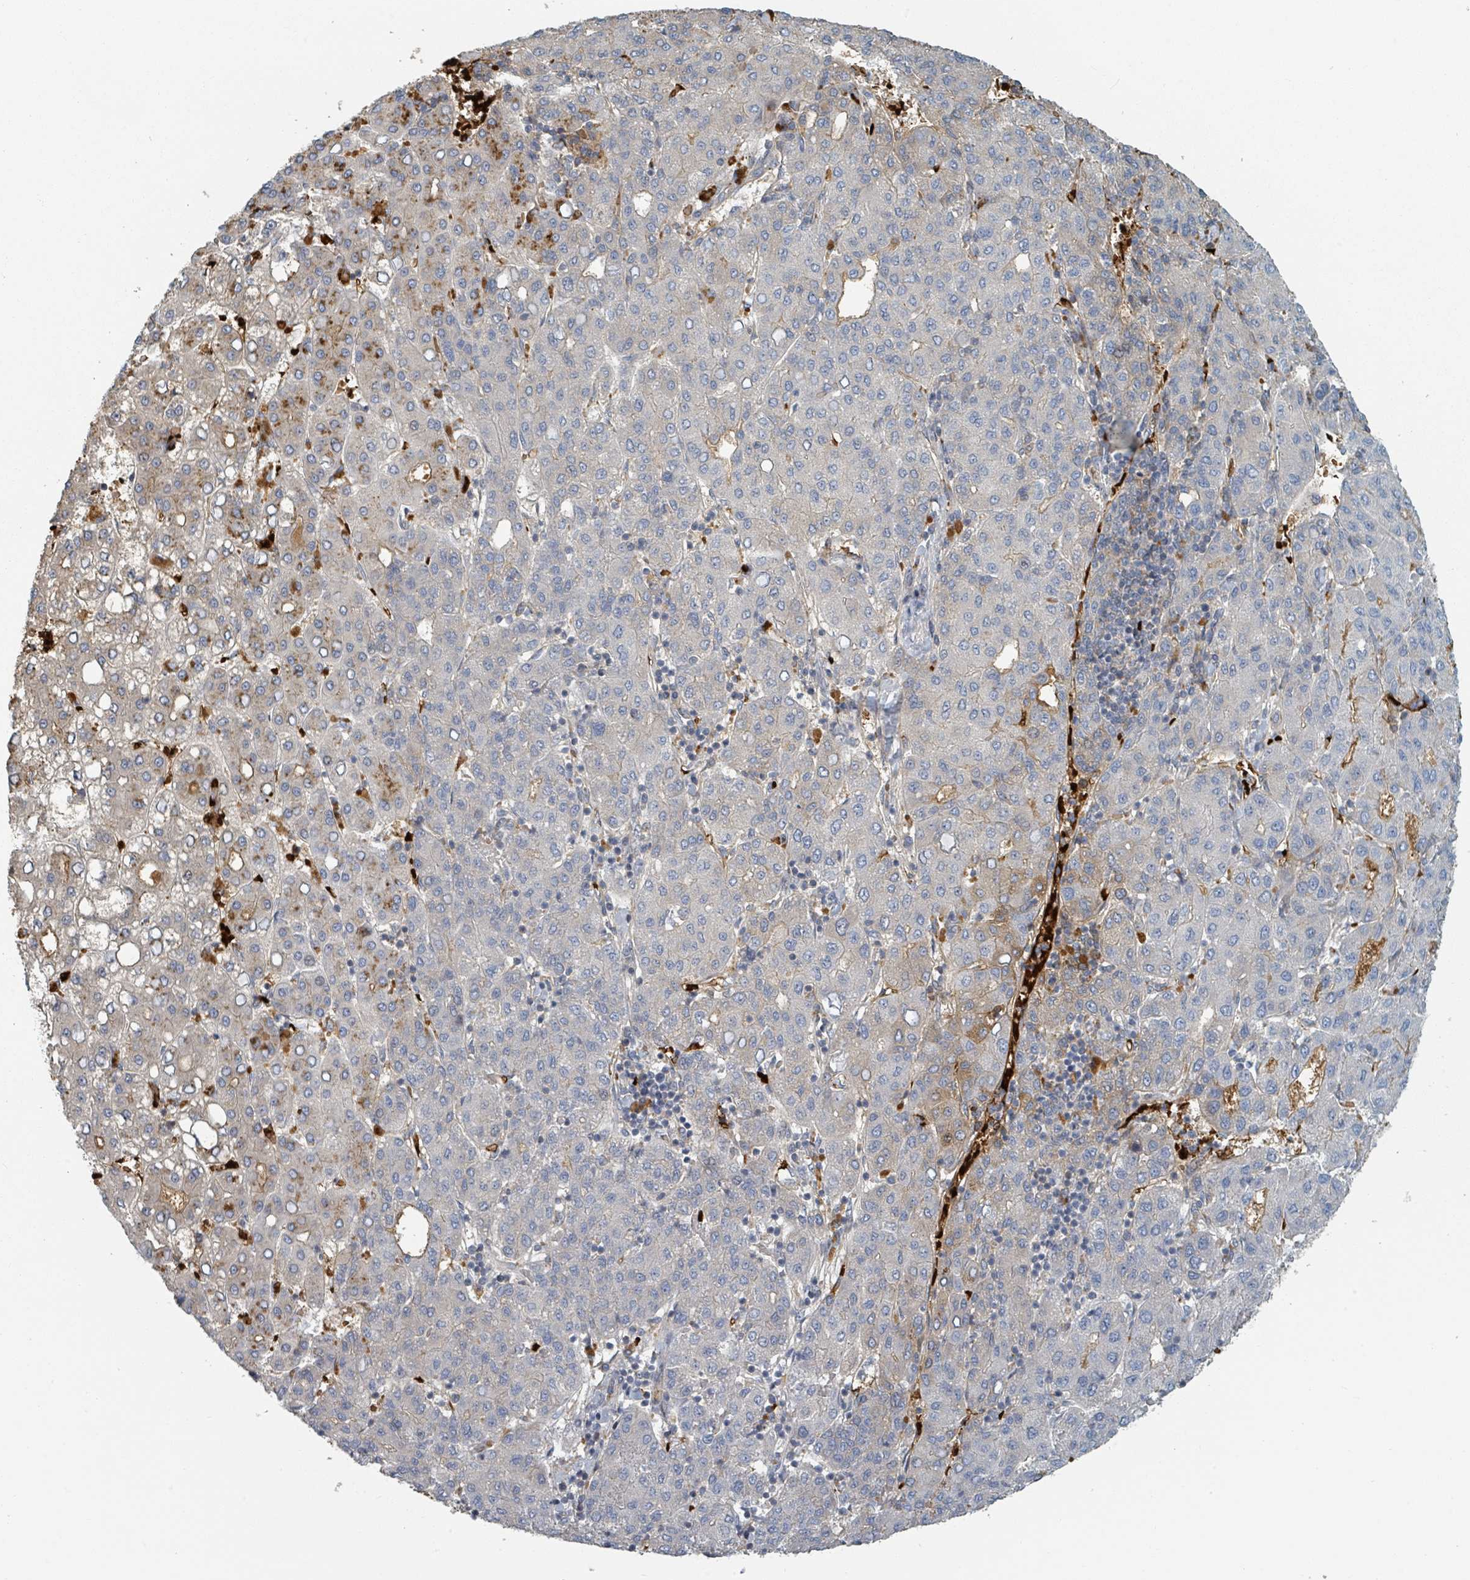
{"staining": {"intensity": "negative", "quantity": "none", "location": "none"}, "tissue": "liver cancer", "cell_type": "Tumor cells", "image_type": "cancer", "snomed": [{"axis": "morphology", "description": "Carcinoma, Hepatocellular, NOS"}, {"axis": "topography", "description": "Liver"}], "caption": "Immunohistochemical staining of human liver cancer (hepatocellular carcinoma) demonstrates no significant positivity in tumor cells.", "gene": "TRPC4AP", "patient": {"sex": "male", "age": 65}}